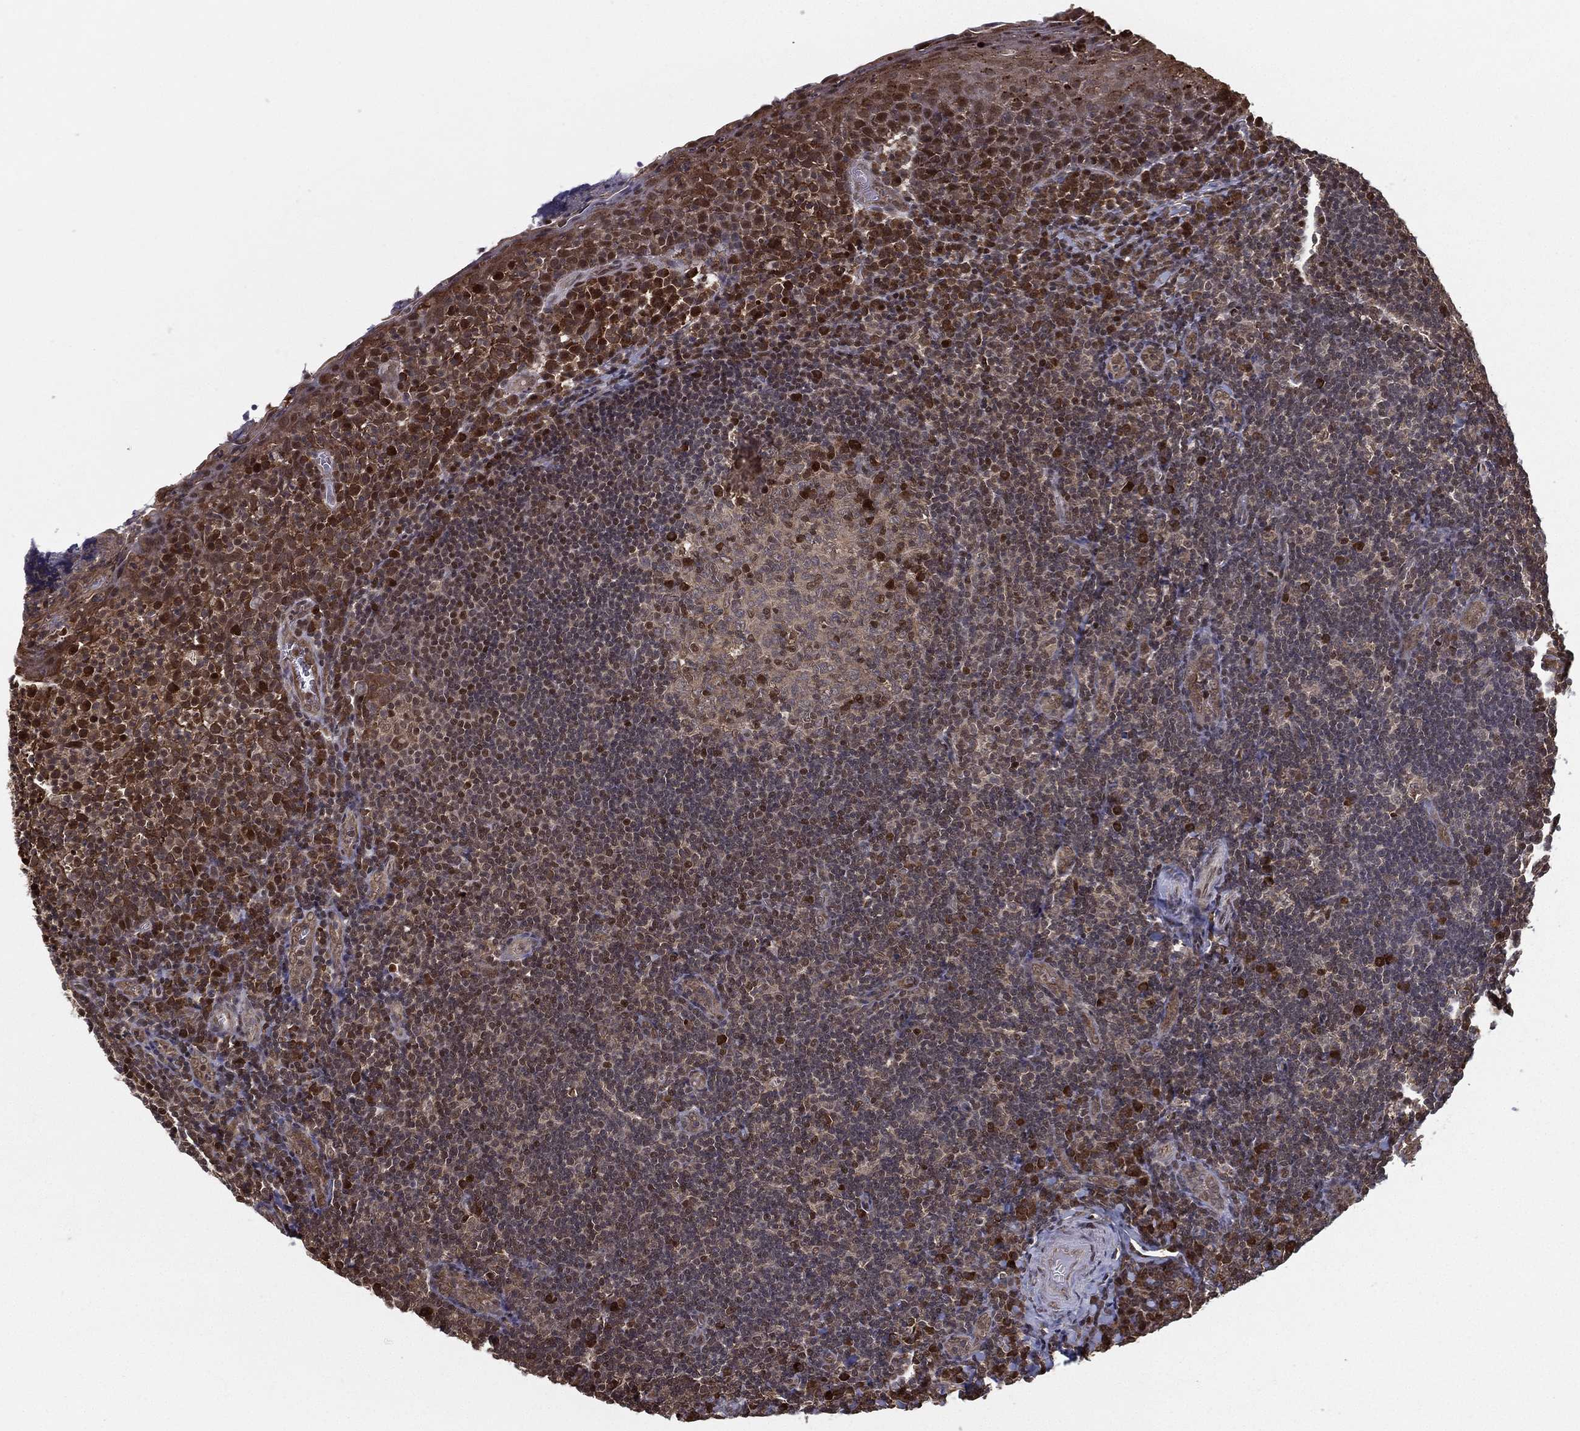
{"staining": {"intensity": "strong", "quantity": "<25%", "location": "nuclear"}, "tissue": "tonsil", "cell_type": "Germinal center cells", "image_type": "normal", "snomed": [{"axis": "morphology", "description": "Normal tissue, NOS"}, {"axis": "morphology", "description": "Inflammation, NOS"}, {"axis": "topography", "description": "Tonsil"}], "caption": "IHC (DAB) staining of unremarkable tonsil shows strong nuclear protein positivity in approximately <25% of germinal center cells. Immunohistochemistry (ihc) stains the protein in brown and the nuclei are stained blue.", "gene": "SLC6A6", "patient": {"sex": "female", "age": 31}}